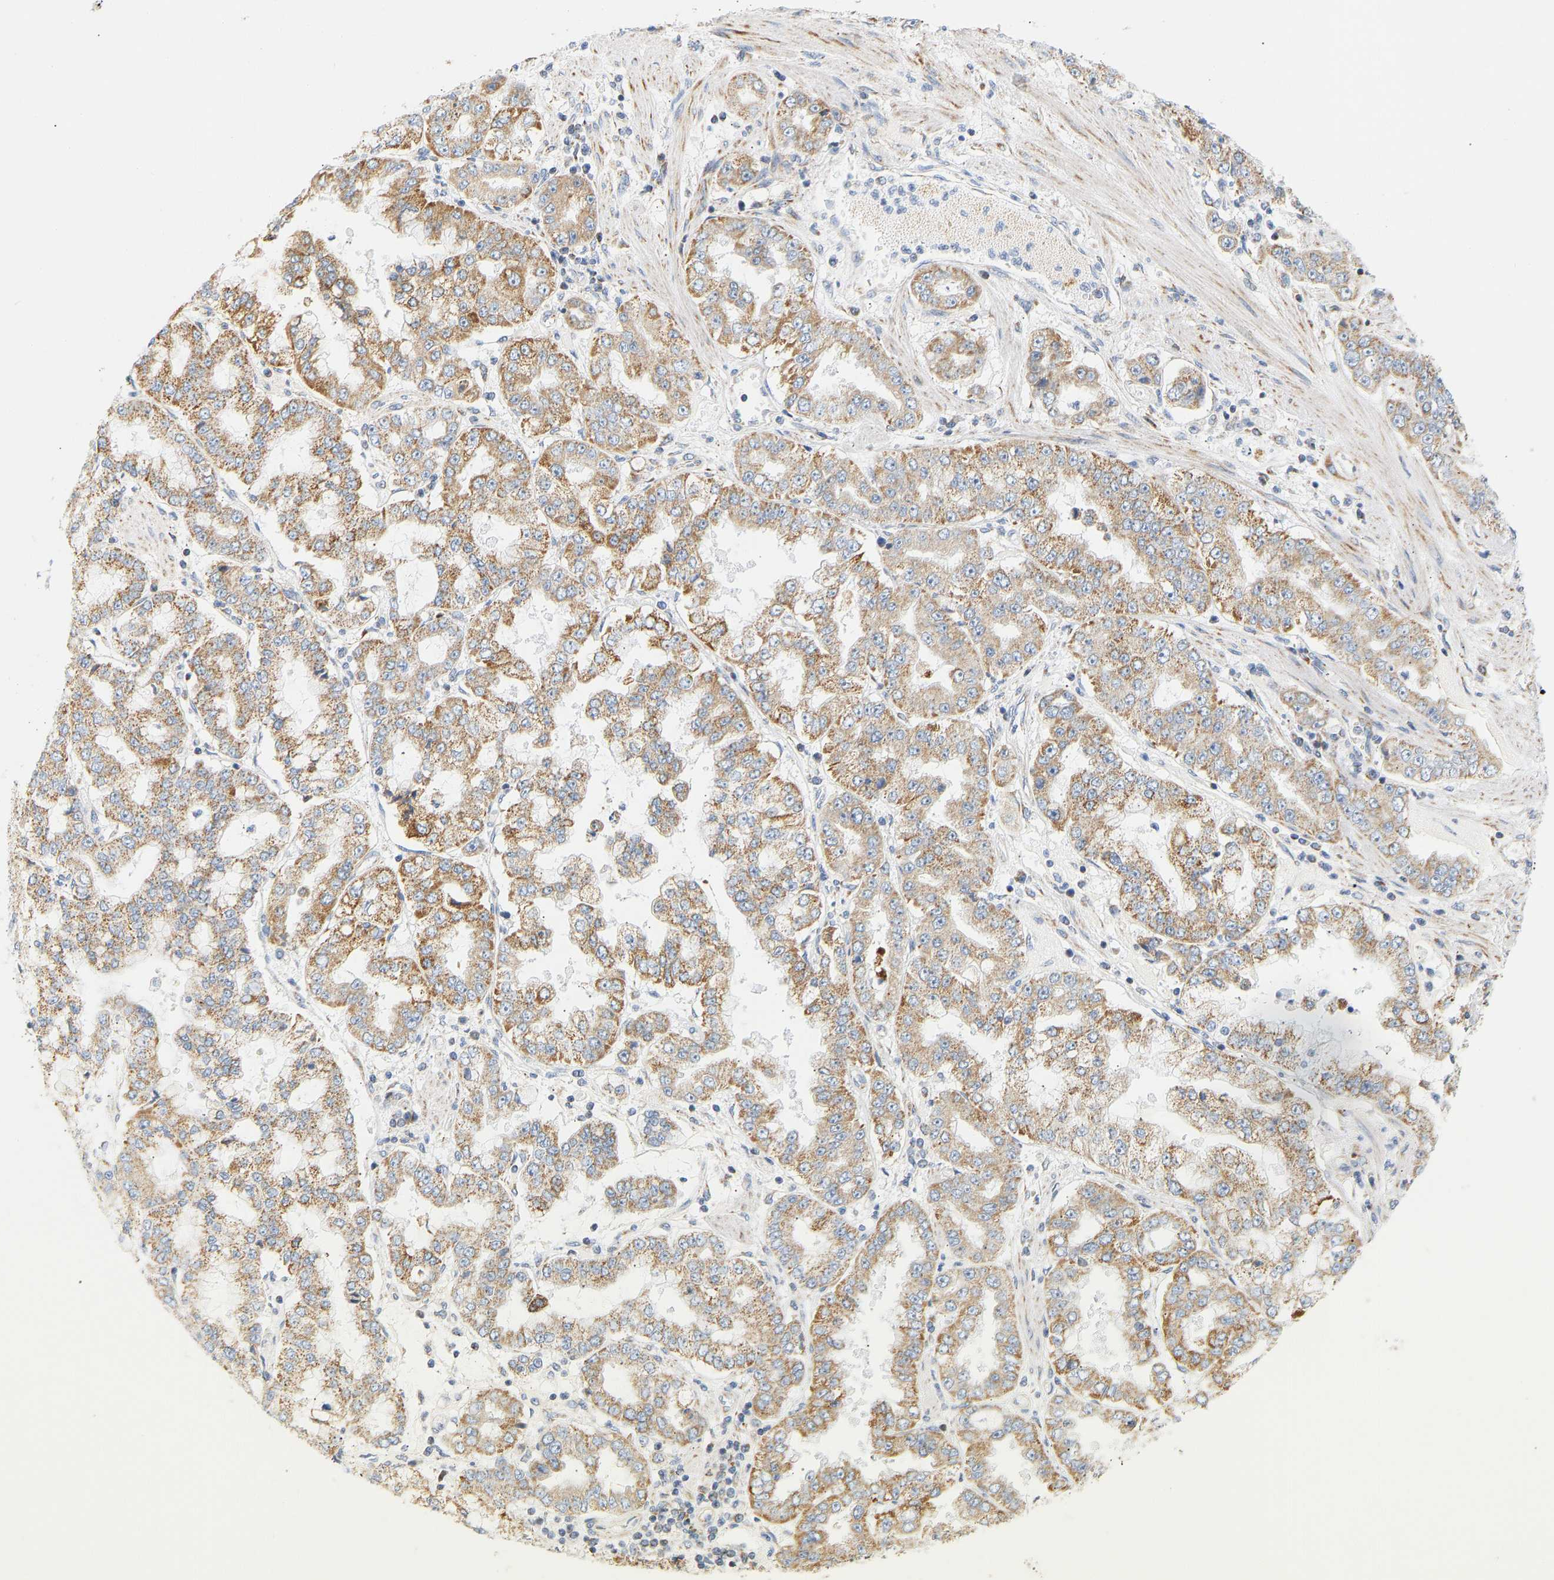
{"staining": {"intensity": "moderate", "quantity": ">75%", "location": "cytoplasmic/membranous"}, "tissue": "stomach cancer", "cell_type": "Tumor cells", "image_type": "cancer", "snomed": [{"axis": "morphology", "description": "Adenocarcinoma, NOS"}, {"axis": "topography", "description": "Stomach"}], "caption": "An immunohistochemistry histopathology image of tumor tissue is shown. Protein staining in brown shows moderate cytoplasmic/membranous positivity in stomach adenocarcinoma within tumor cells. (DAB (3,3'-diaminobenzidine) IHC with brightfield microscopy, high magnification).", "gene": "GRPEL2", "patient": {"sex": "male", "age": 76}}